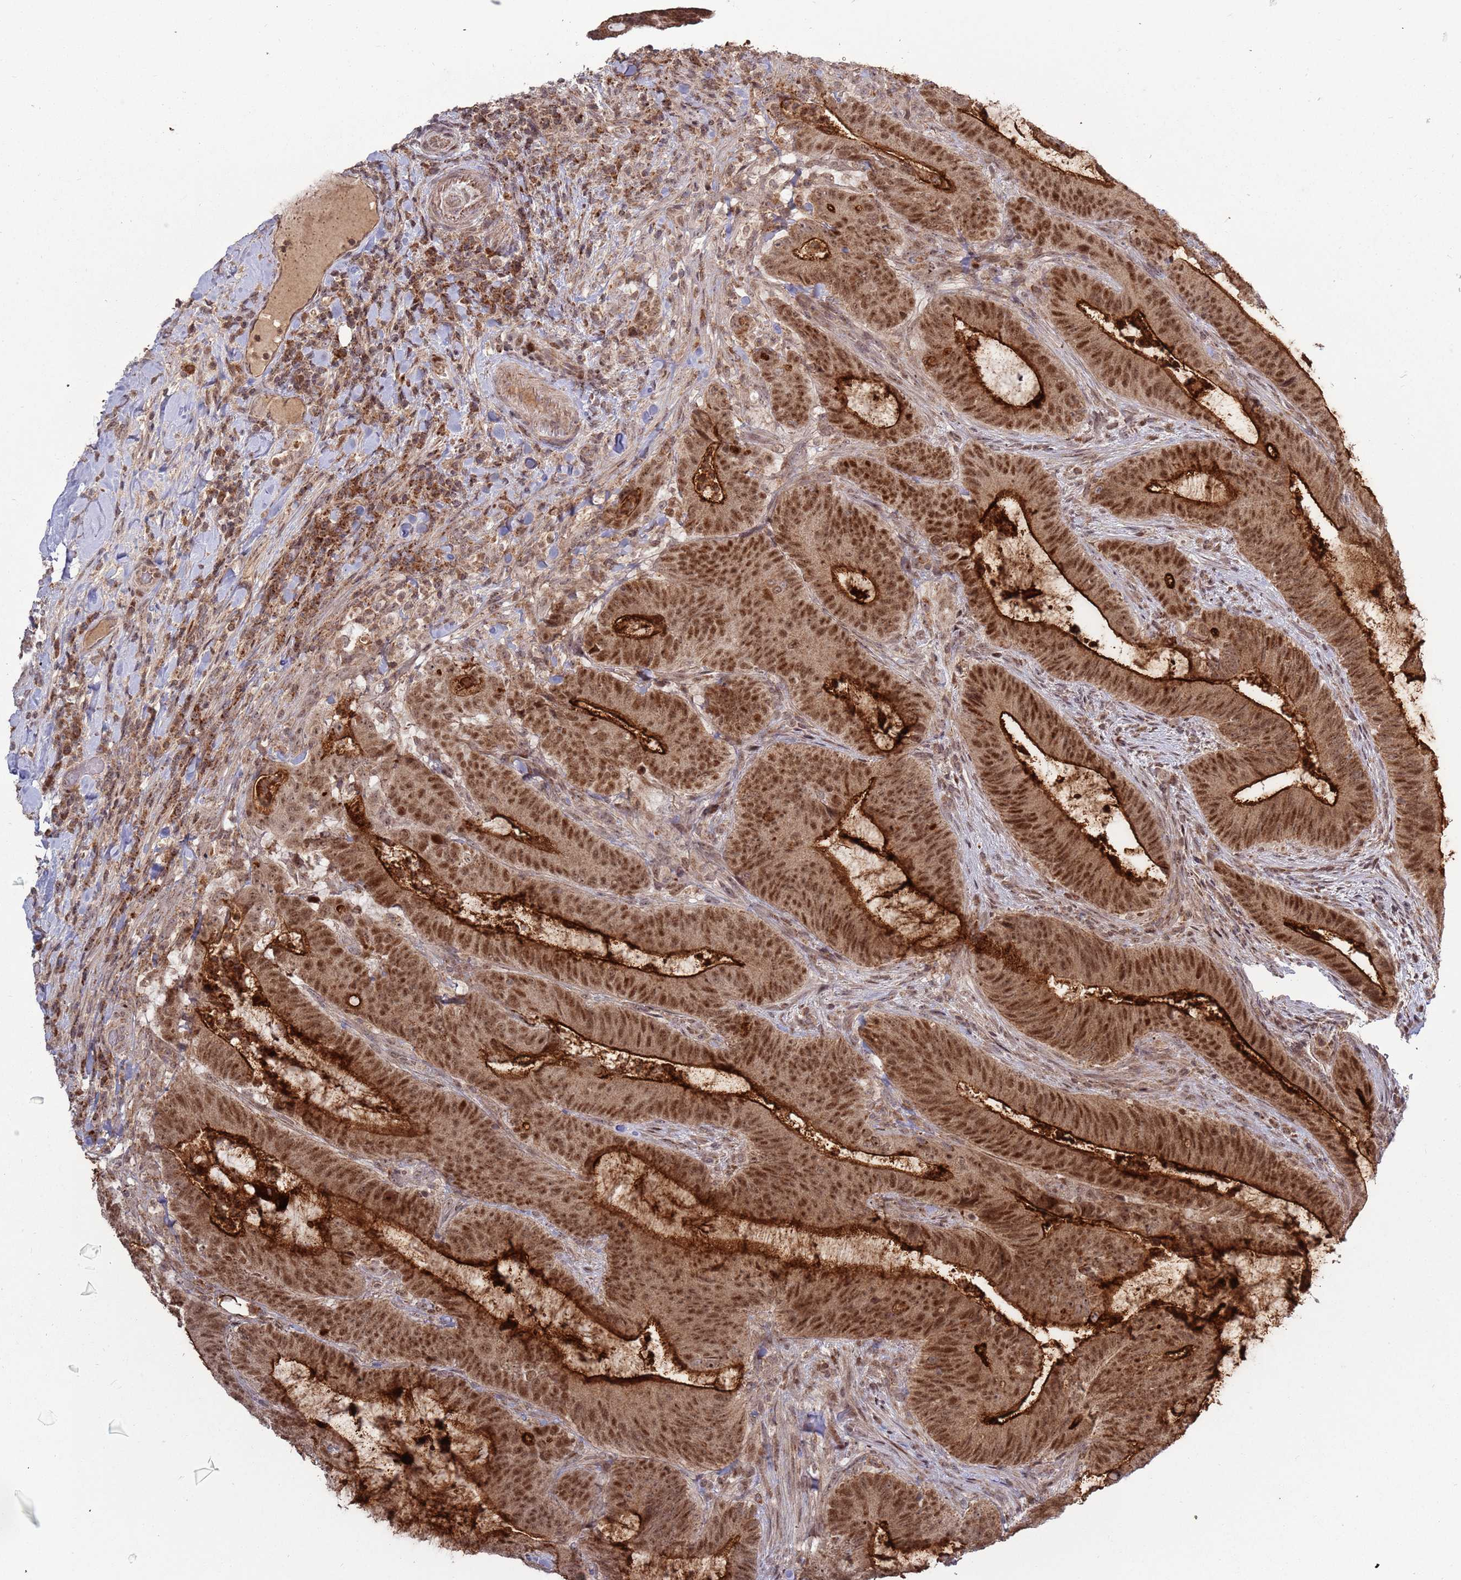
{"staining": {"intensity": "strong", "quantity": ">75%", "location": "cytoplasmic/membranous,nuclear"}, "tissue": "colorectal cancer", "cell_type": "Tumor cells", "image_type": "cancer", "snomed": [{"axis": "morphology", "description": "Adenocarcinoma, NOS"}, {"axis": "topography", "description": "Colon"}], "caption": "Adenocarcinoma (colorectal) stained with a protein marker reveals strong staining in tumor cells.", "gene": "RCOR2", "patient": {"sex": "female", "age": 43}}